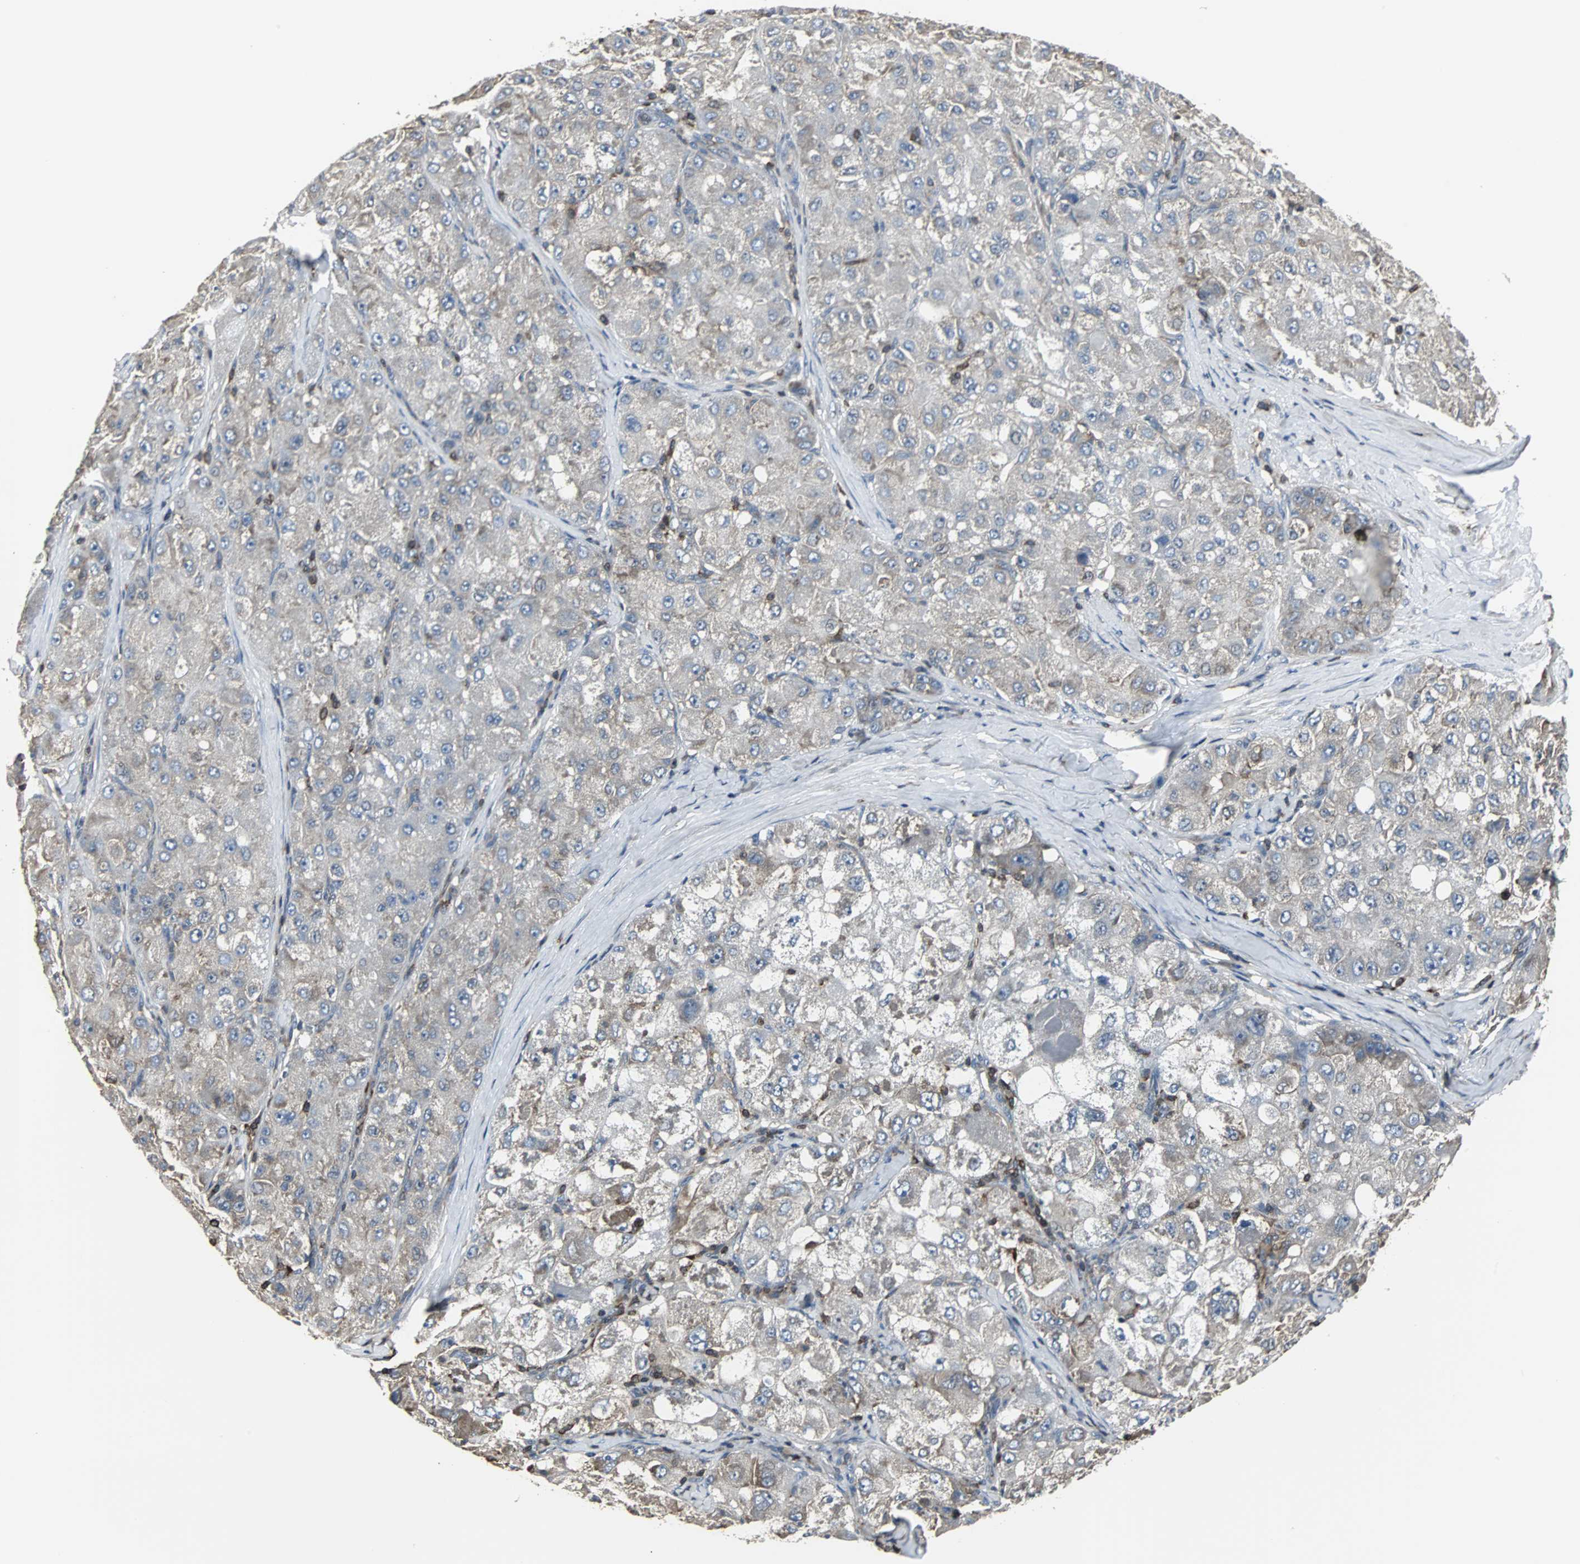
{"staining": {"intensity": "weak", "quantity": "25%-75%", "location": "cytoplasmic/membranous"}, "tissue": "liver cancer", "cell_type": "Tumor cells", "image_type": "cancer", "snomed": [{"axis": "morphology", "description": "Carcinoma, Hepatocellular, NOS"}, {"axis": "topography", "description": "Liver"}], "caption": "Hepatocellular carcinoma (liver) tissue shows weak cytoplasmic/membranous staining in about 25%-75% of tumor cells", "gene": "LRRFIP1", "patient": {"sex": "male", "age": 80}}